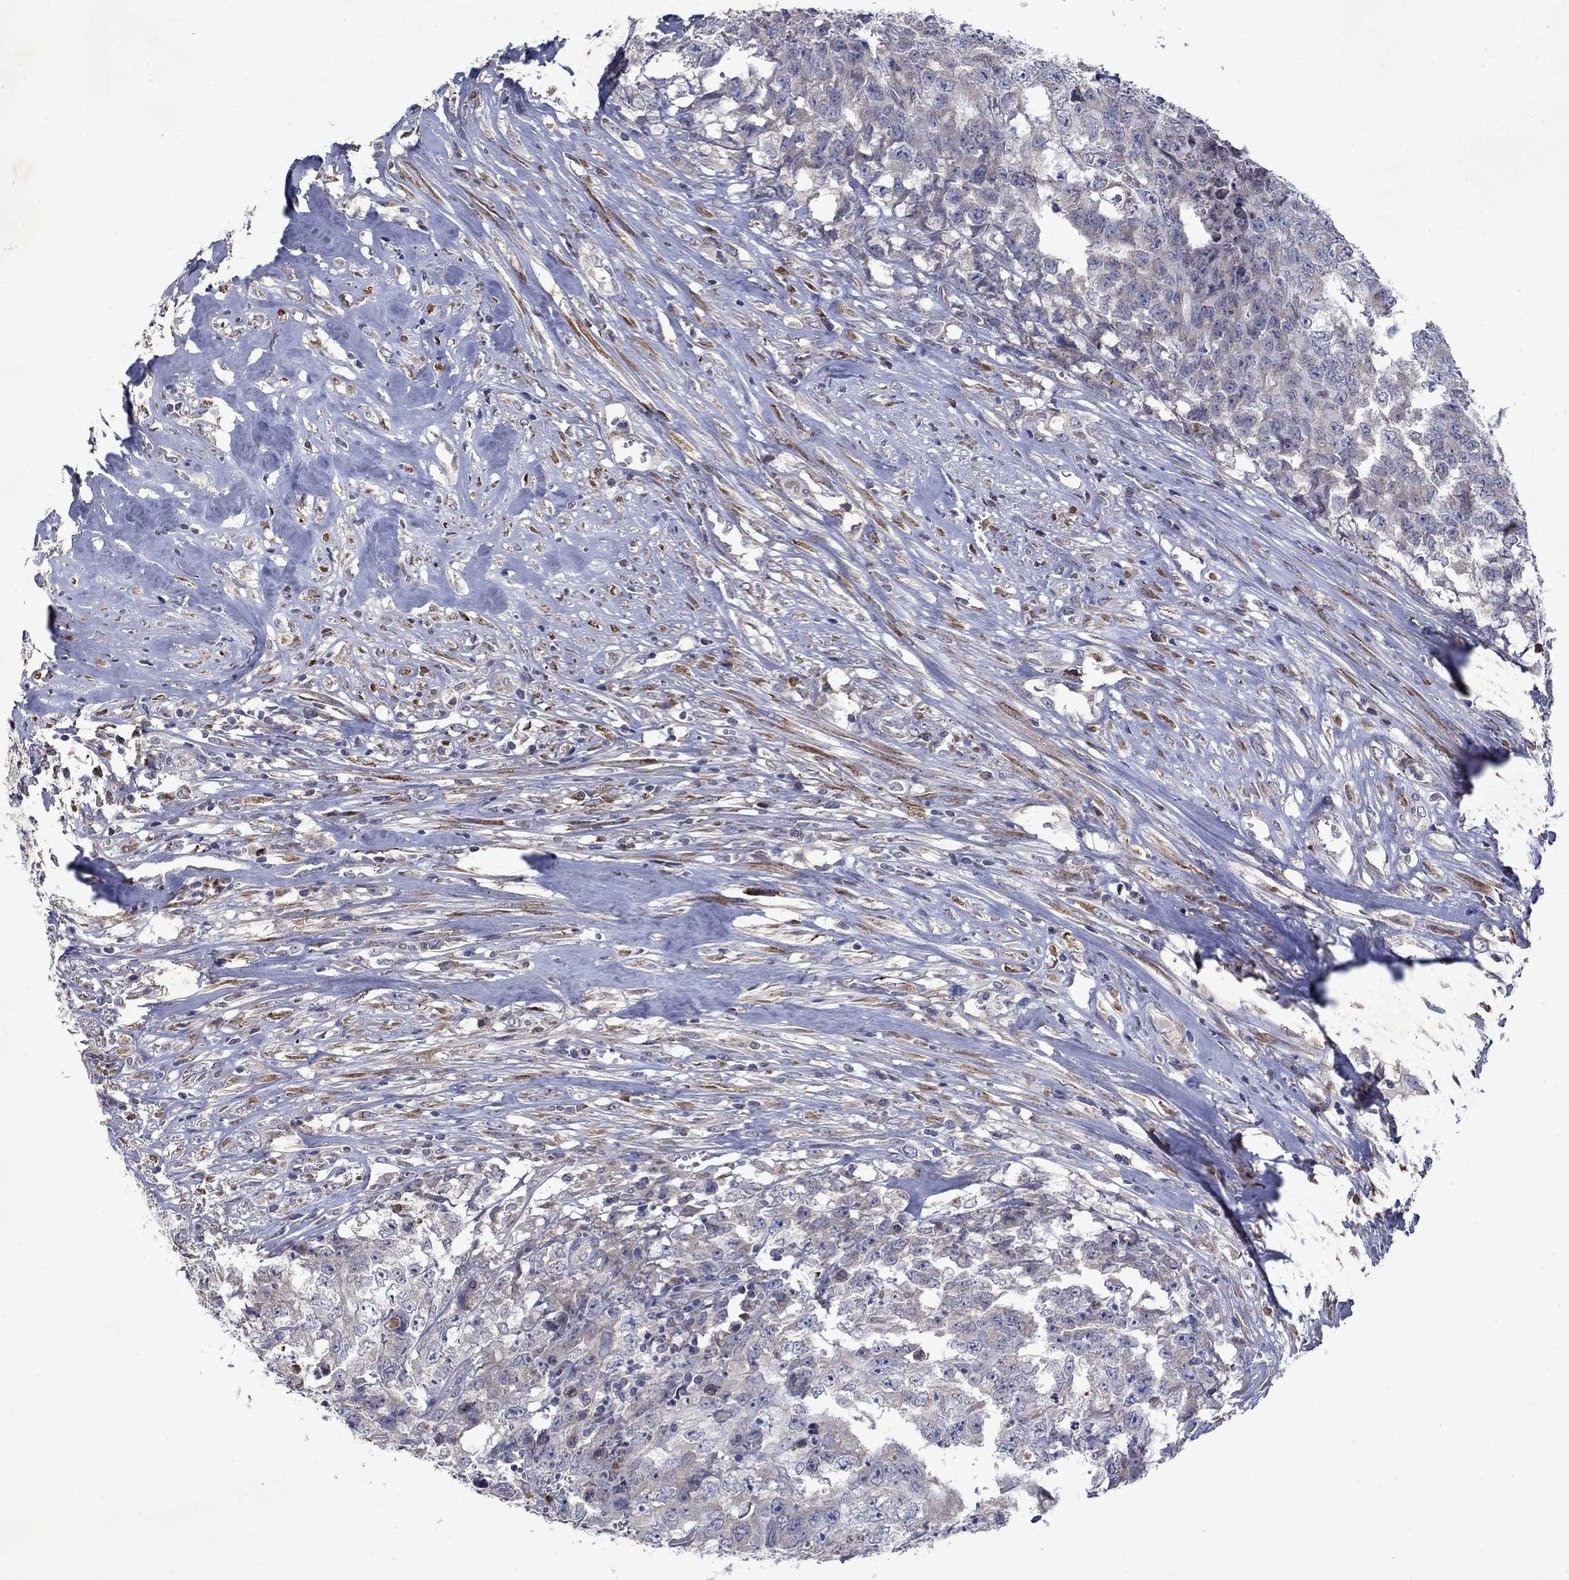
{"staining": {"intensity": "negative", "quantity": "none", "location": "none"}, "tissue": "testis cancer", "cell_type": "Tumor cells", "image_type": "cancer", "snomed": [{"axis": "morphology", "description": "Carcinoma, Embryonal, NOS"}, {"axis": "morphology", "description": "Teratoma, malignant, NOS"}, {"axis": "topography", "description": "Testis"}], "caption": "Micrograph shows no protein staining in tumor cells of embryonal carcinoma (testis) tissue.", "gene": "TMEM97", "patient": {"sex": "male", "age": 24}}